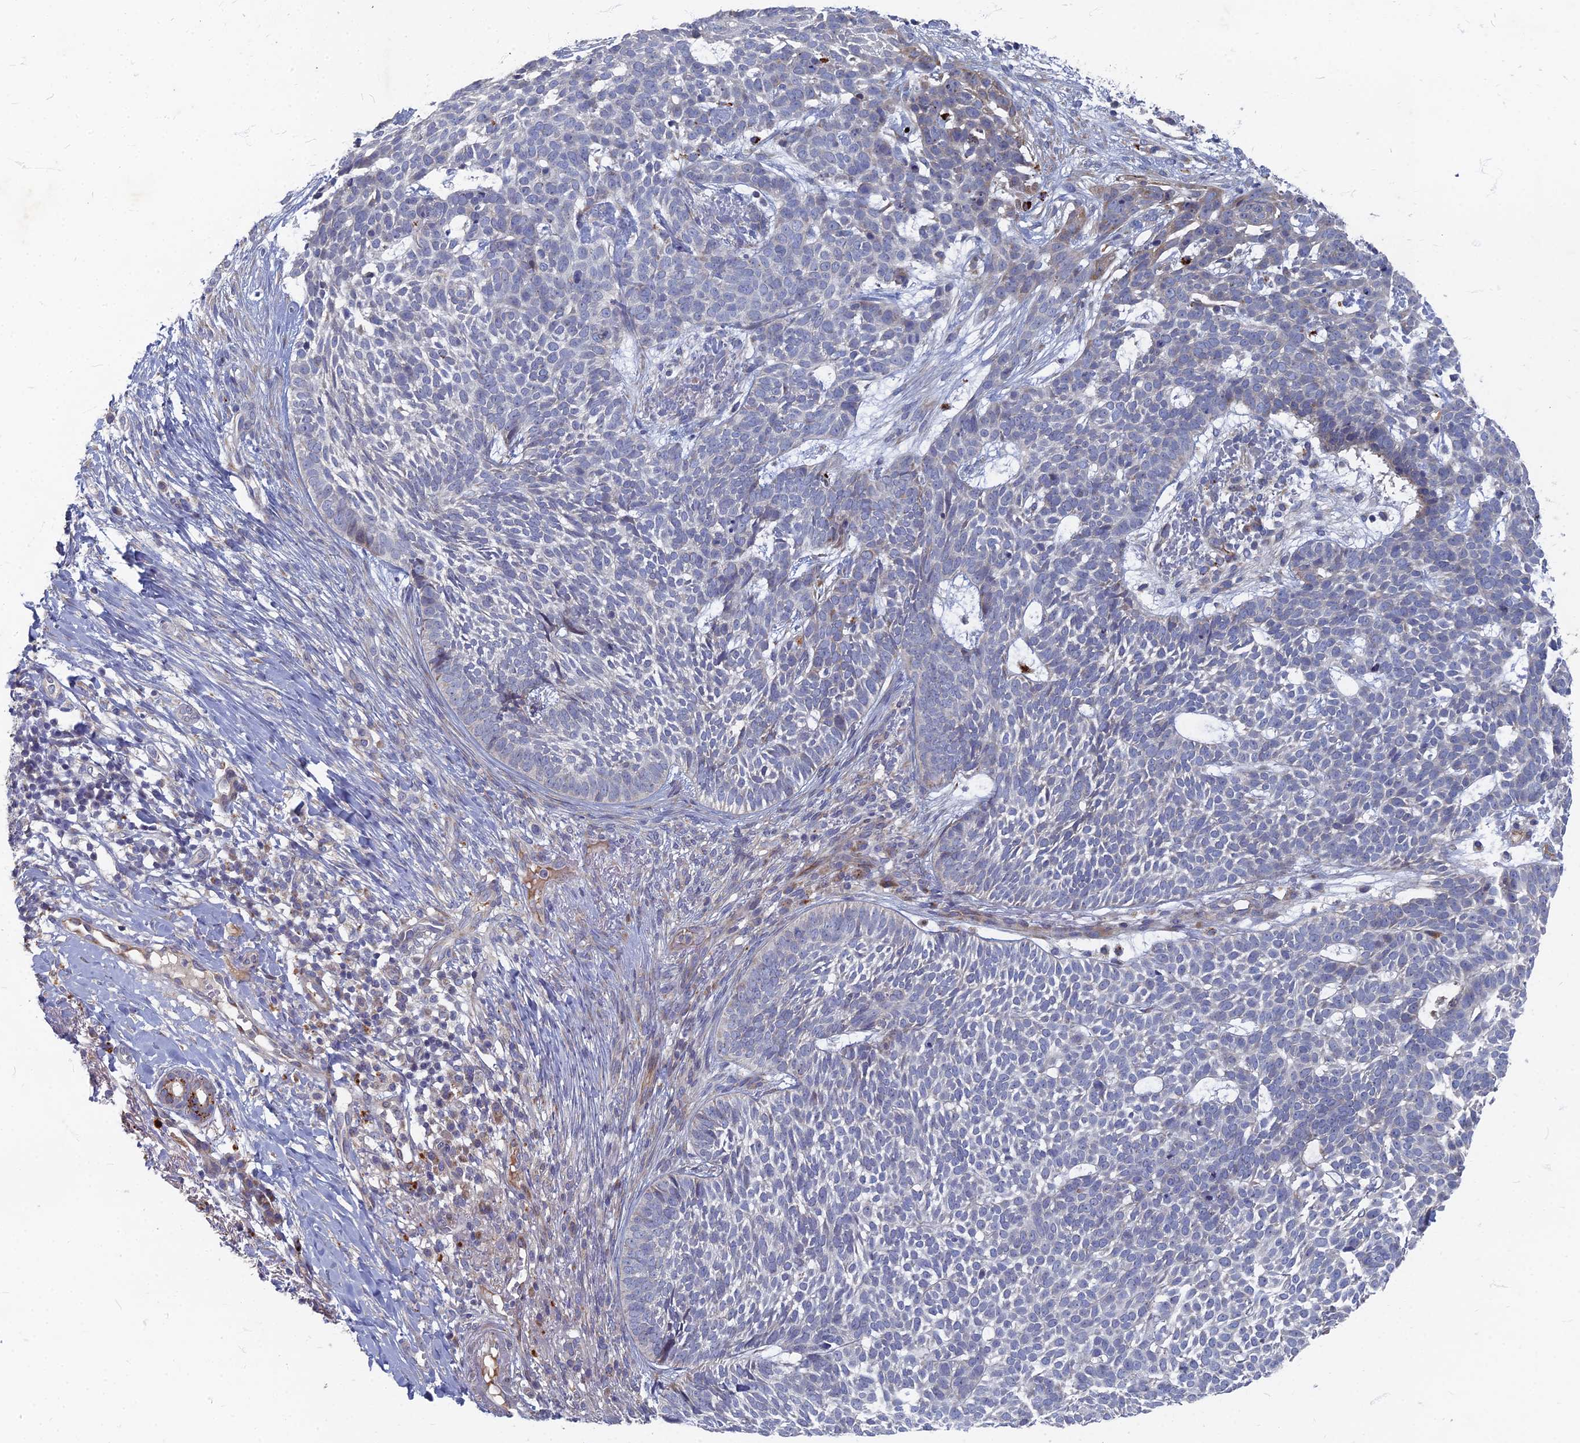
{"staining": {"intensity": "negative", "quantity": "none", "location": "none"}, "tissue": "skin cancer", "cell_type": "Tumor cells", "image_type": "cancer", "snomed": [{"axis": "morphology", "description": "Basal cell carcinoma"}, {"axis": "topography", "description": "Skin"}], "caption": "The immunohistochemistry histopathology image has no significant staining in tumor cells of skin basal cell carcinoma tissue.", "gene": "TMEM128", "patient": {"sex": "female", "age": 78}}